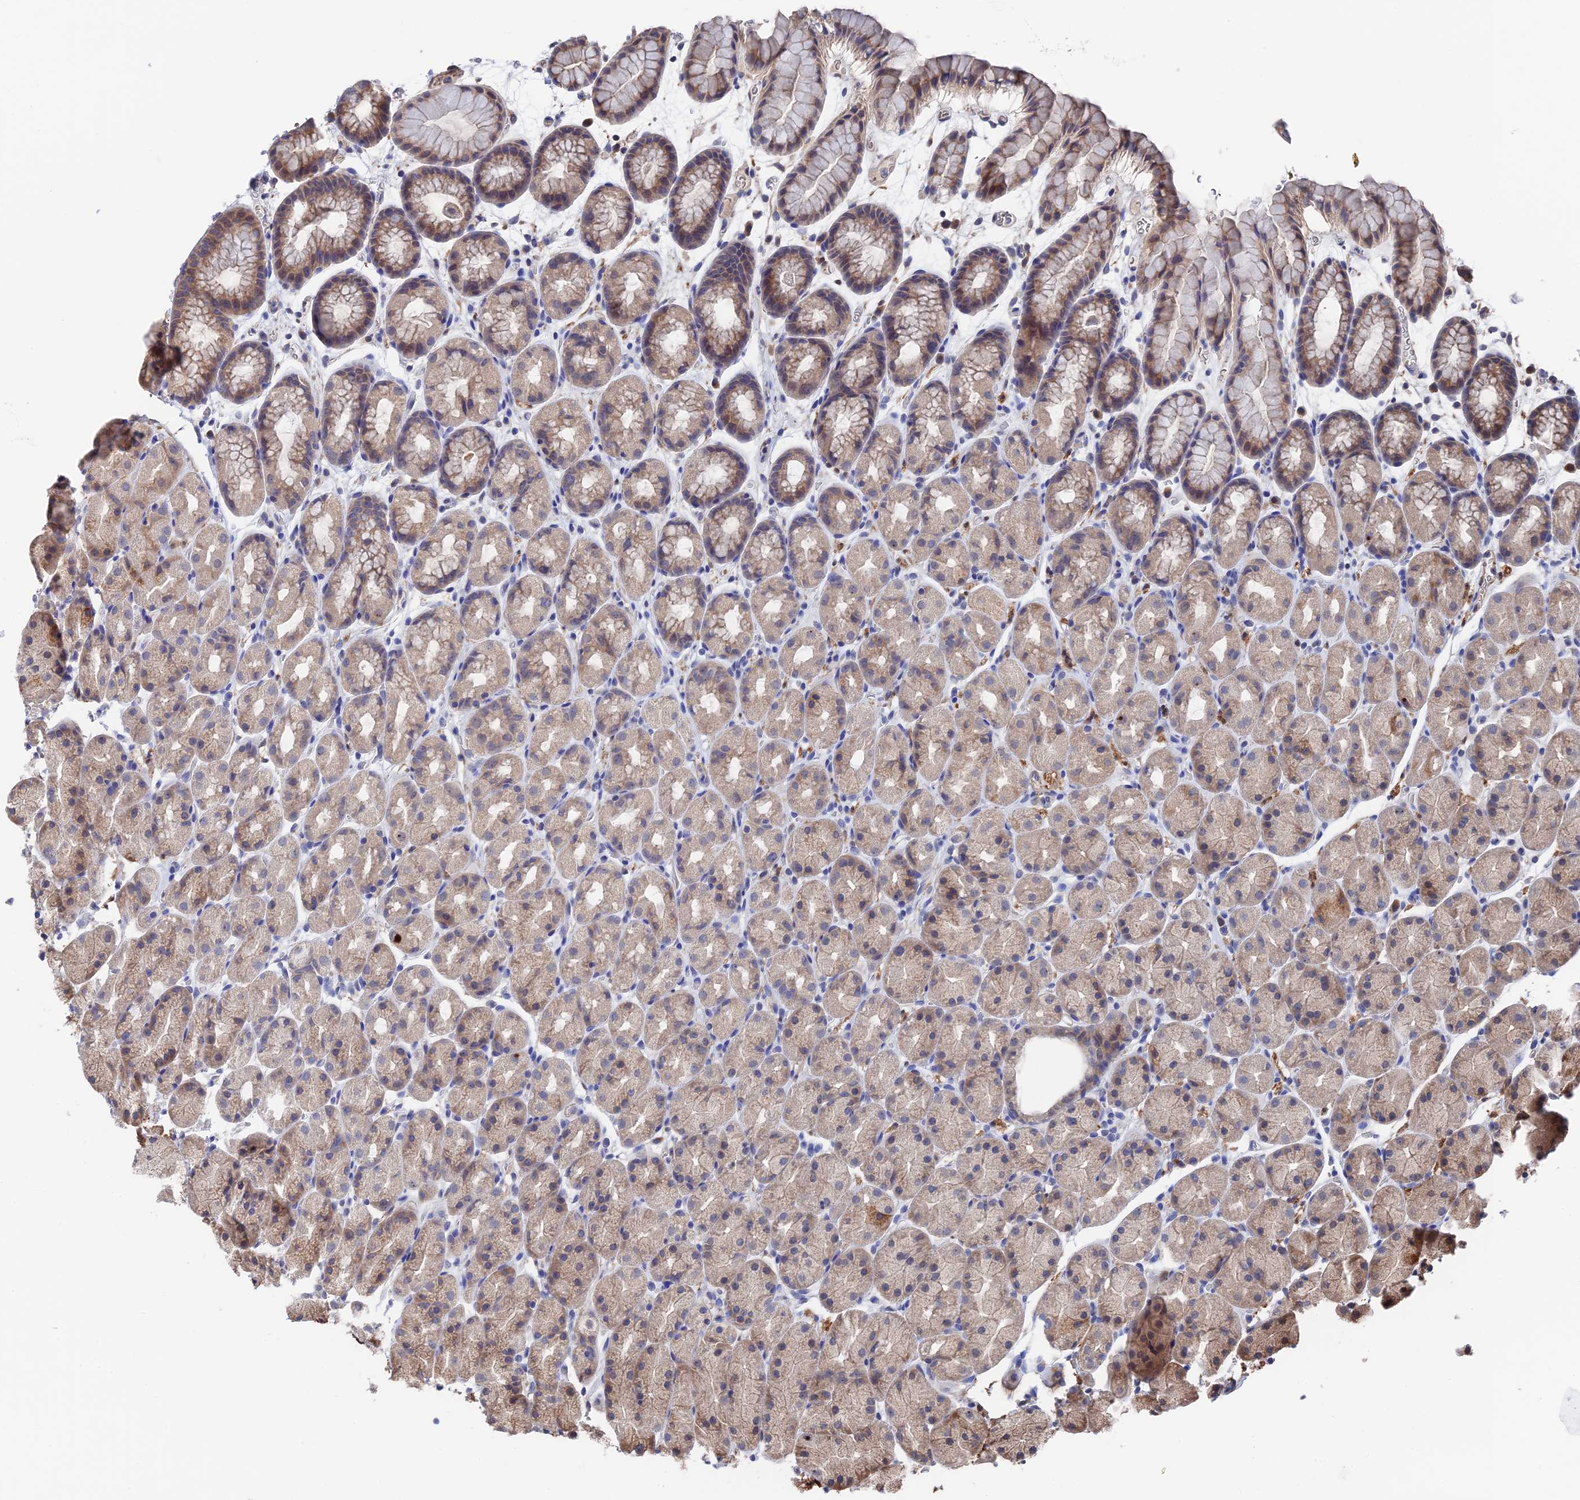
{"staining": {"intensity": "moderate", "quantity": "25%-75%", "location": "cytoplasmic/membranous"}, "tissue": "stomach", "cell_type": "Glandular cells", "image_type": "normal", "snomed": [{"axis": "morphology", "description": "Normal tissue, NOS"}, {"axis": "topography", "description": "Stomach, upper"}, {"axis": "topography", "description": "Stomach"}], "caption": "IHC photomicrograph of benign stomach: stomach stained using immunohistochemistry demonstrates medium levels of moderate protein expression localized specifically in the cytoplasmic/membranous of glandular cells, appearing as a cytoplasmic/membranous brown color.", "gene": "ZNF320", "patient": {"sex": "male", "age": 47}}